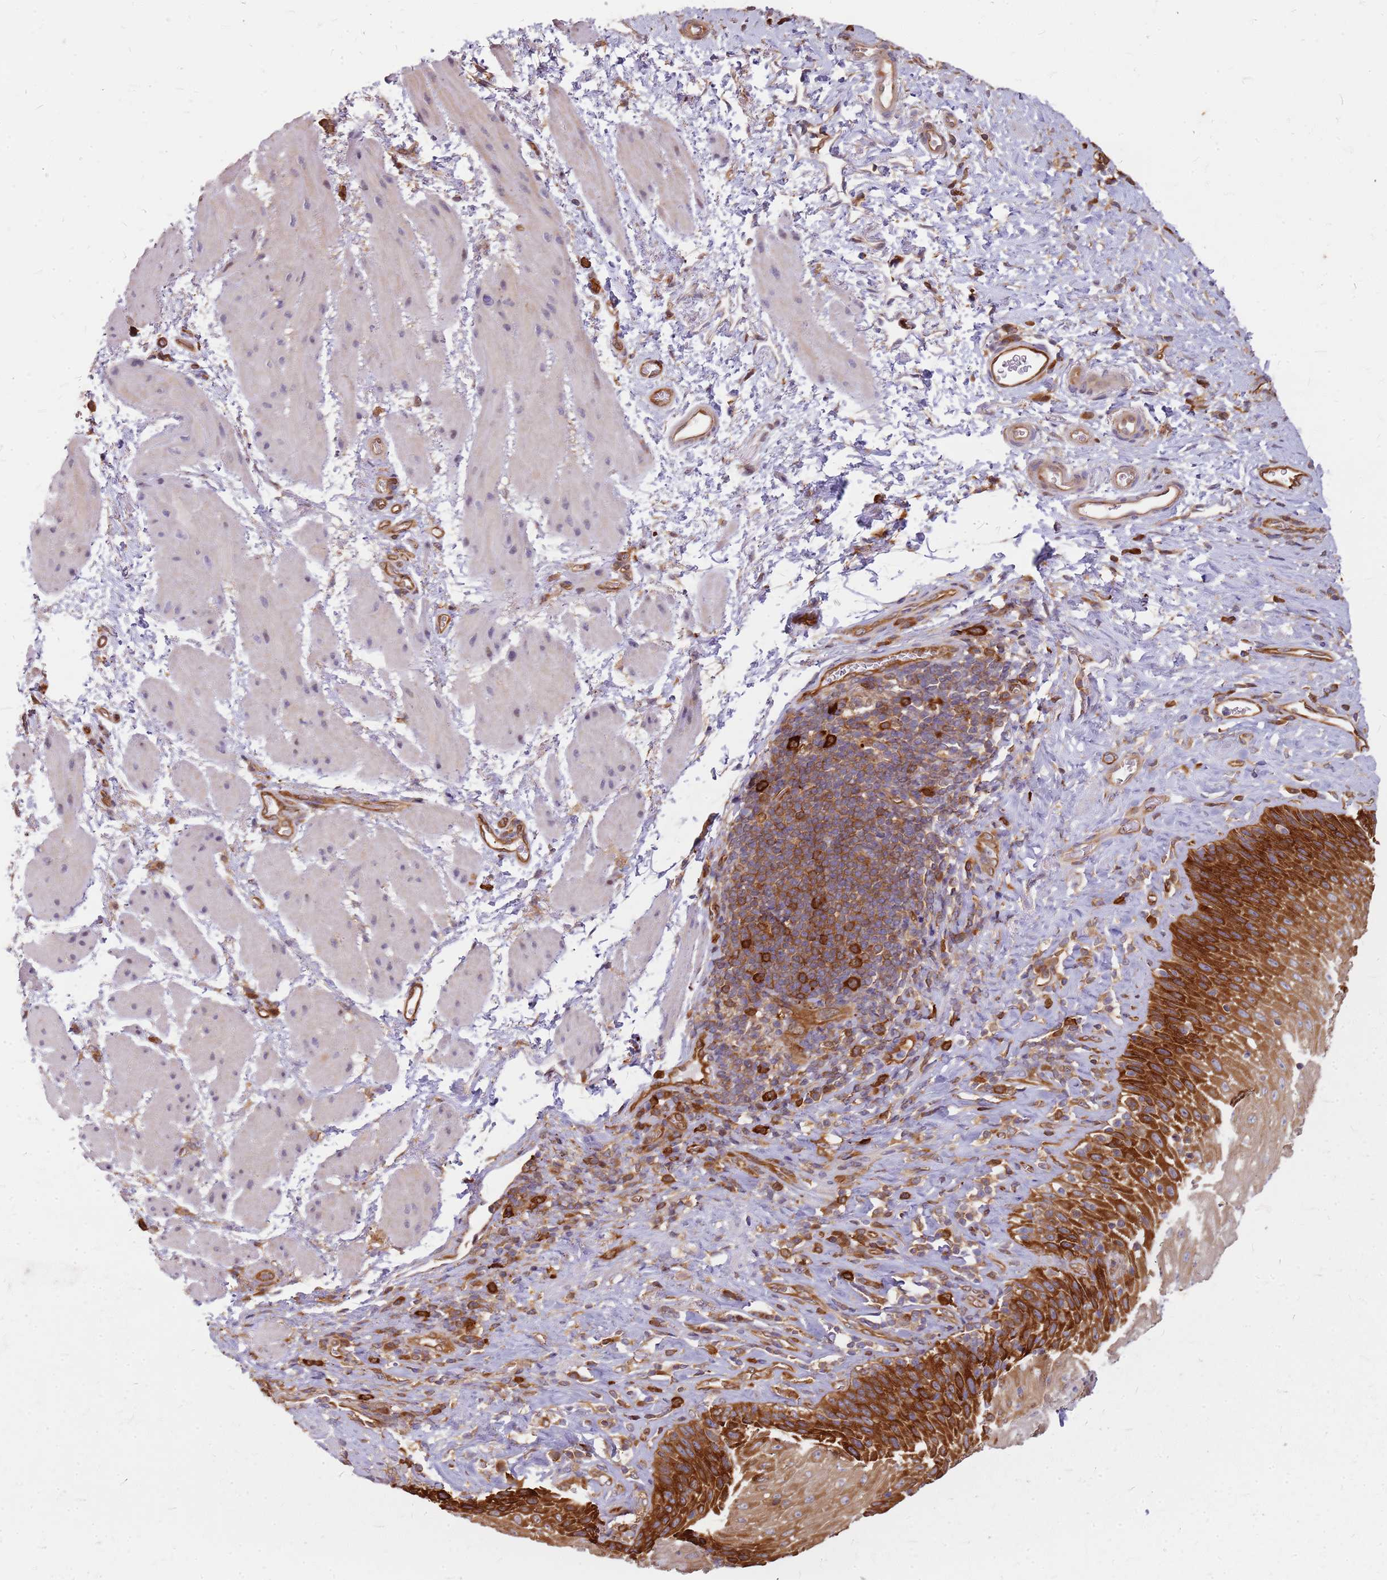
{"staining": {"intensity": "strong", "quantity": ">75%", "location": "cytoplasmic/membranous"}, "tissue": "esophagus", "cell_type": "Squamous epithelial cells", "image_type": "normal", "snomed": [{"axis": "morphology", "description": "Normal tissue, NOS"}, {"axis": "topography", "description": "Esophagus"}], "caption": "IHC (DAB) staining of unremarkable esophagus reveals strong cytoplasmic/membranous protein staining in about >75% of squamous epithelial cells.", "gene": "HDX", "patient": {"sex": "female", "age": 61}}